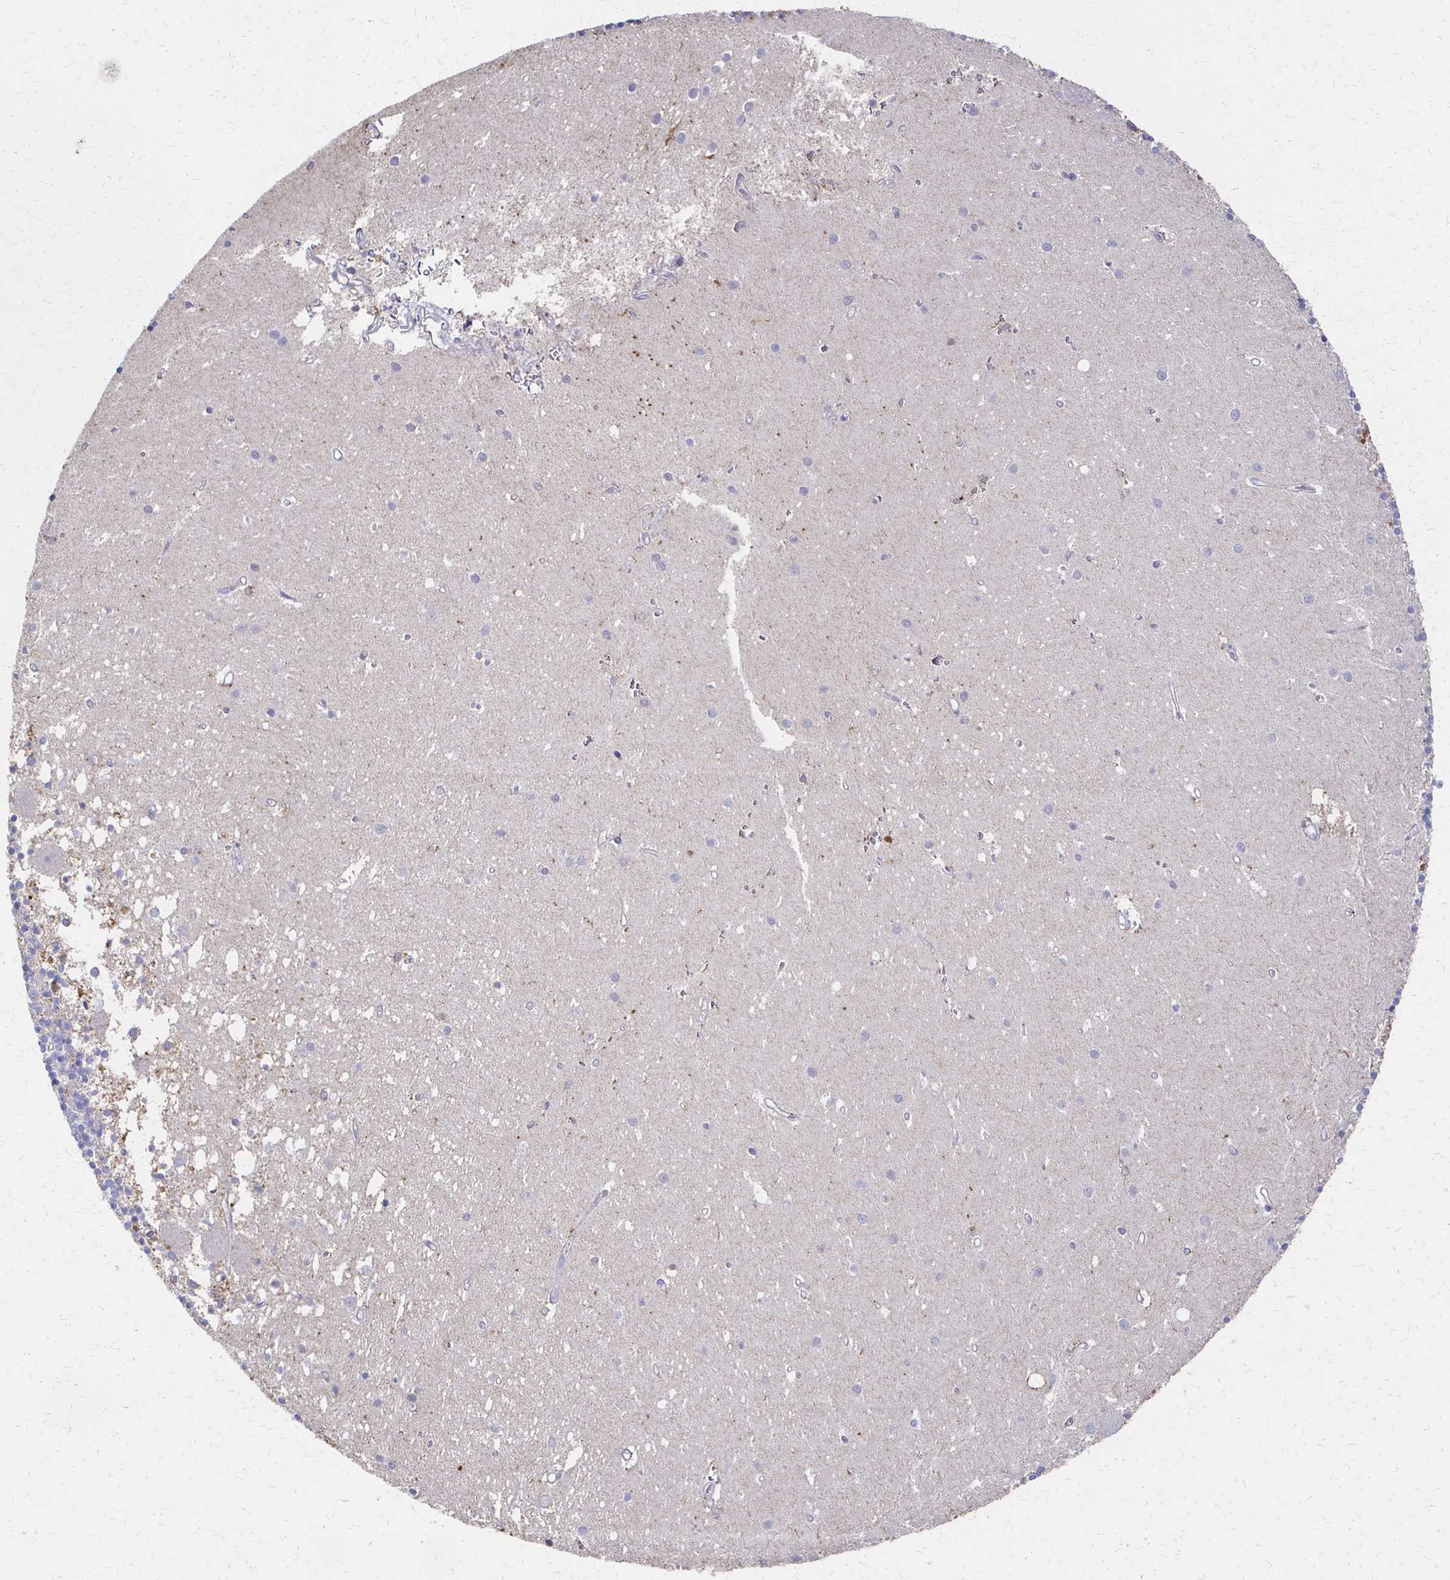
{"staining": {"intensity": "negative", "quantity": "none", "location": "none"}, "tissue": "cerebellum", "cell_type": "Cells in granular layer", "image_type": "normal", "snomed": [{"axis": "morphology", "description": "Normal tissue, NOS"}, {"axis": "topography", "description": "Cerebellum"}], "caption": "A micrograph of human cerebellum is negative for staining in cells in granular layer. (DAB immunohistochemistry (IHC), high magnification).", "gene": "CX3CR1", "patient": {"sex": "male", "age": 54}}